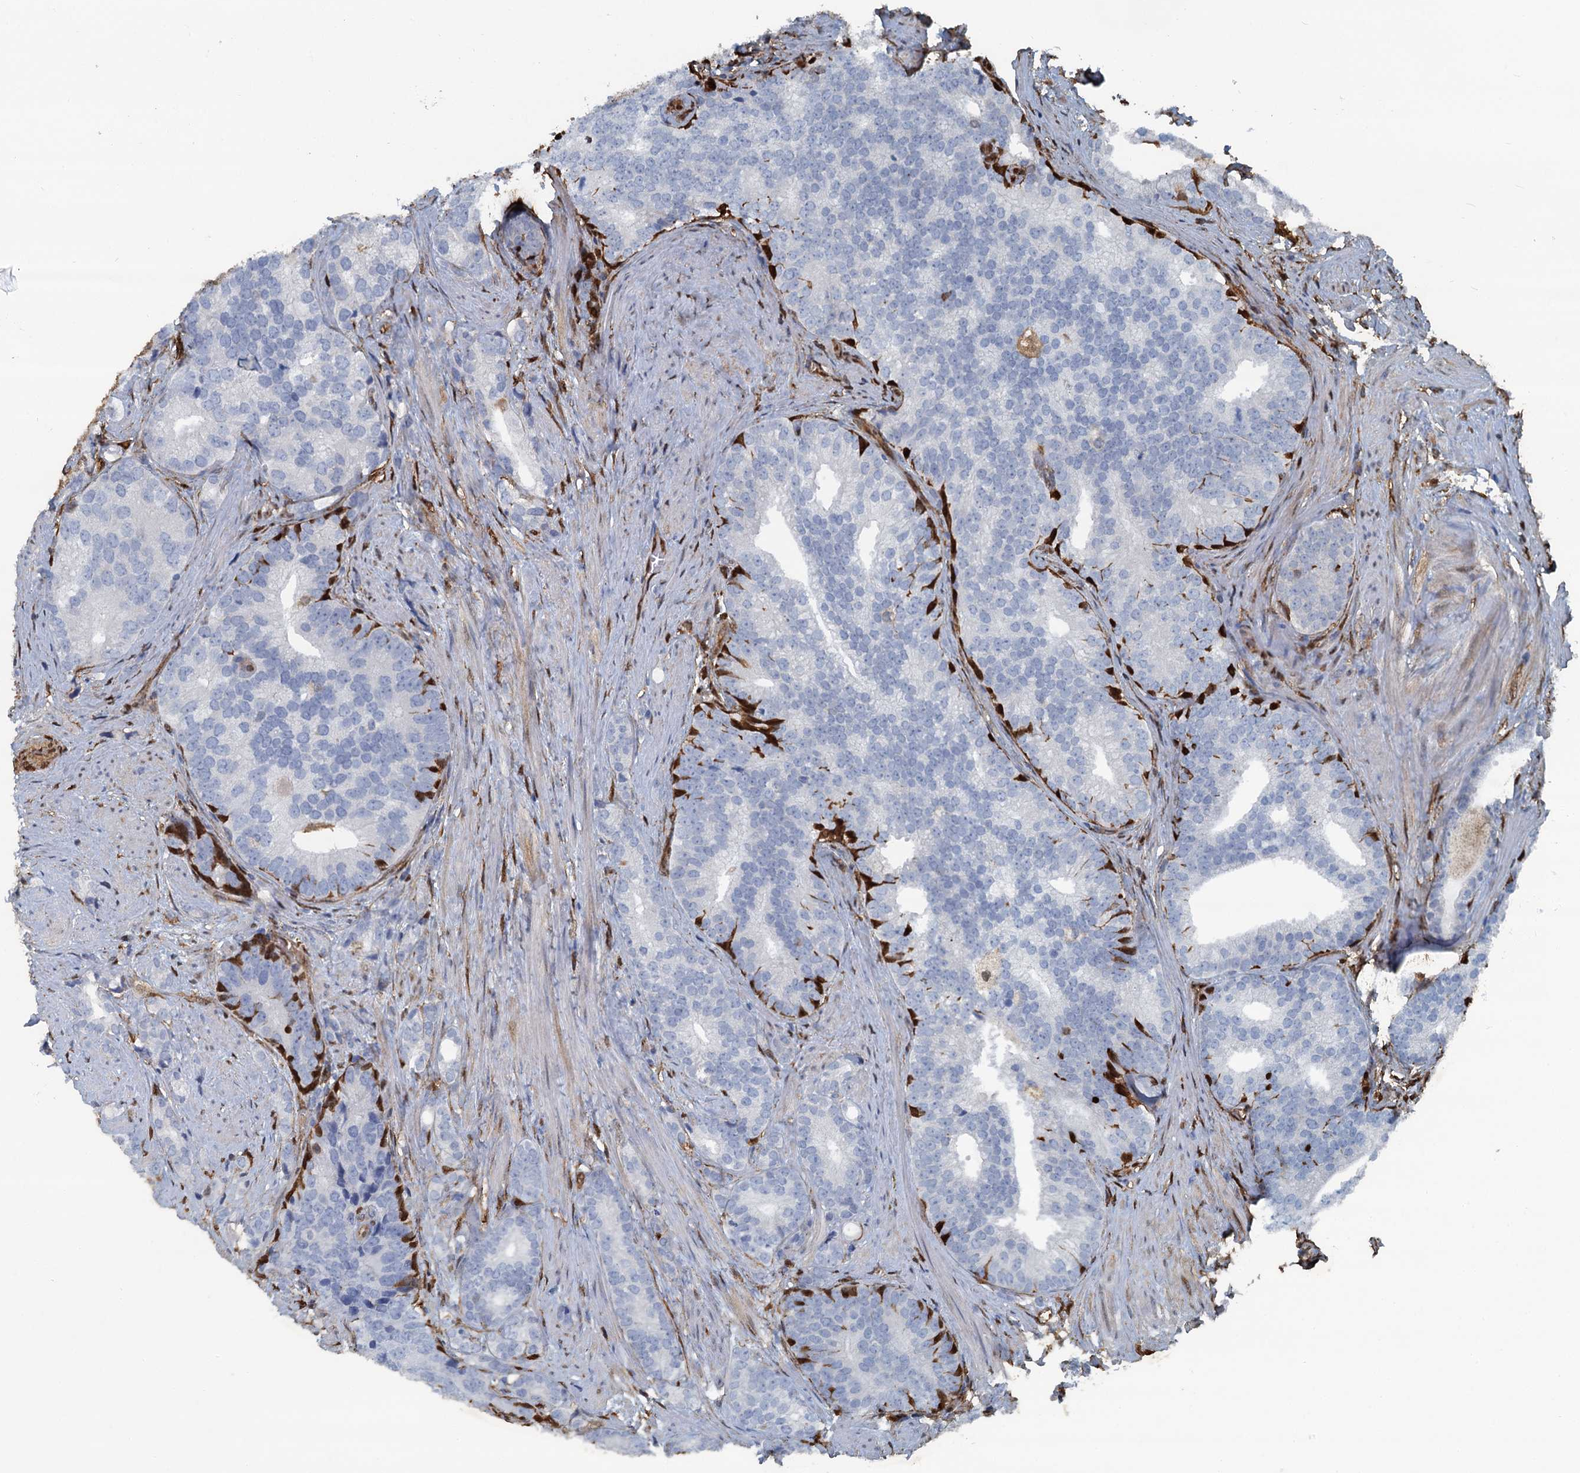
{"staining": {"intensity": "negative", "quantity": "none", "location": "none"}, "tissue": "prostate cancer", "cell_type": "Tumor cells", "image_type": "cancer", "snomed": [{"axis": "morphology", "description": "Adenocarcinoma, Low grade"}, {"axis": "topography", "description": "Prostate"}], "caption": "Tumor cells are negative for protein expression in human adenocarcinoma (low-grade) (prostate). (Immunohistochemistry (ihc), brightfield microscopy, high magnification).", "gene": "S100A6", "patient": {"sex": "male", "age": 71}}